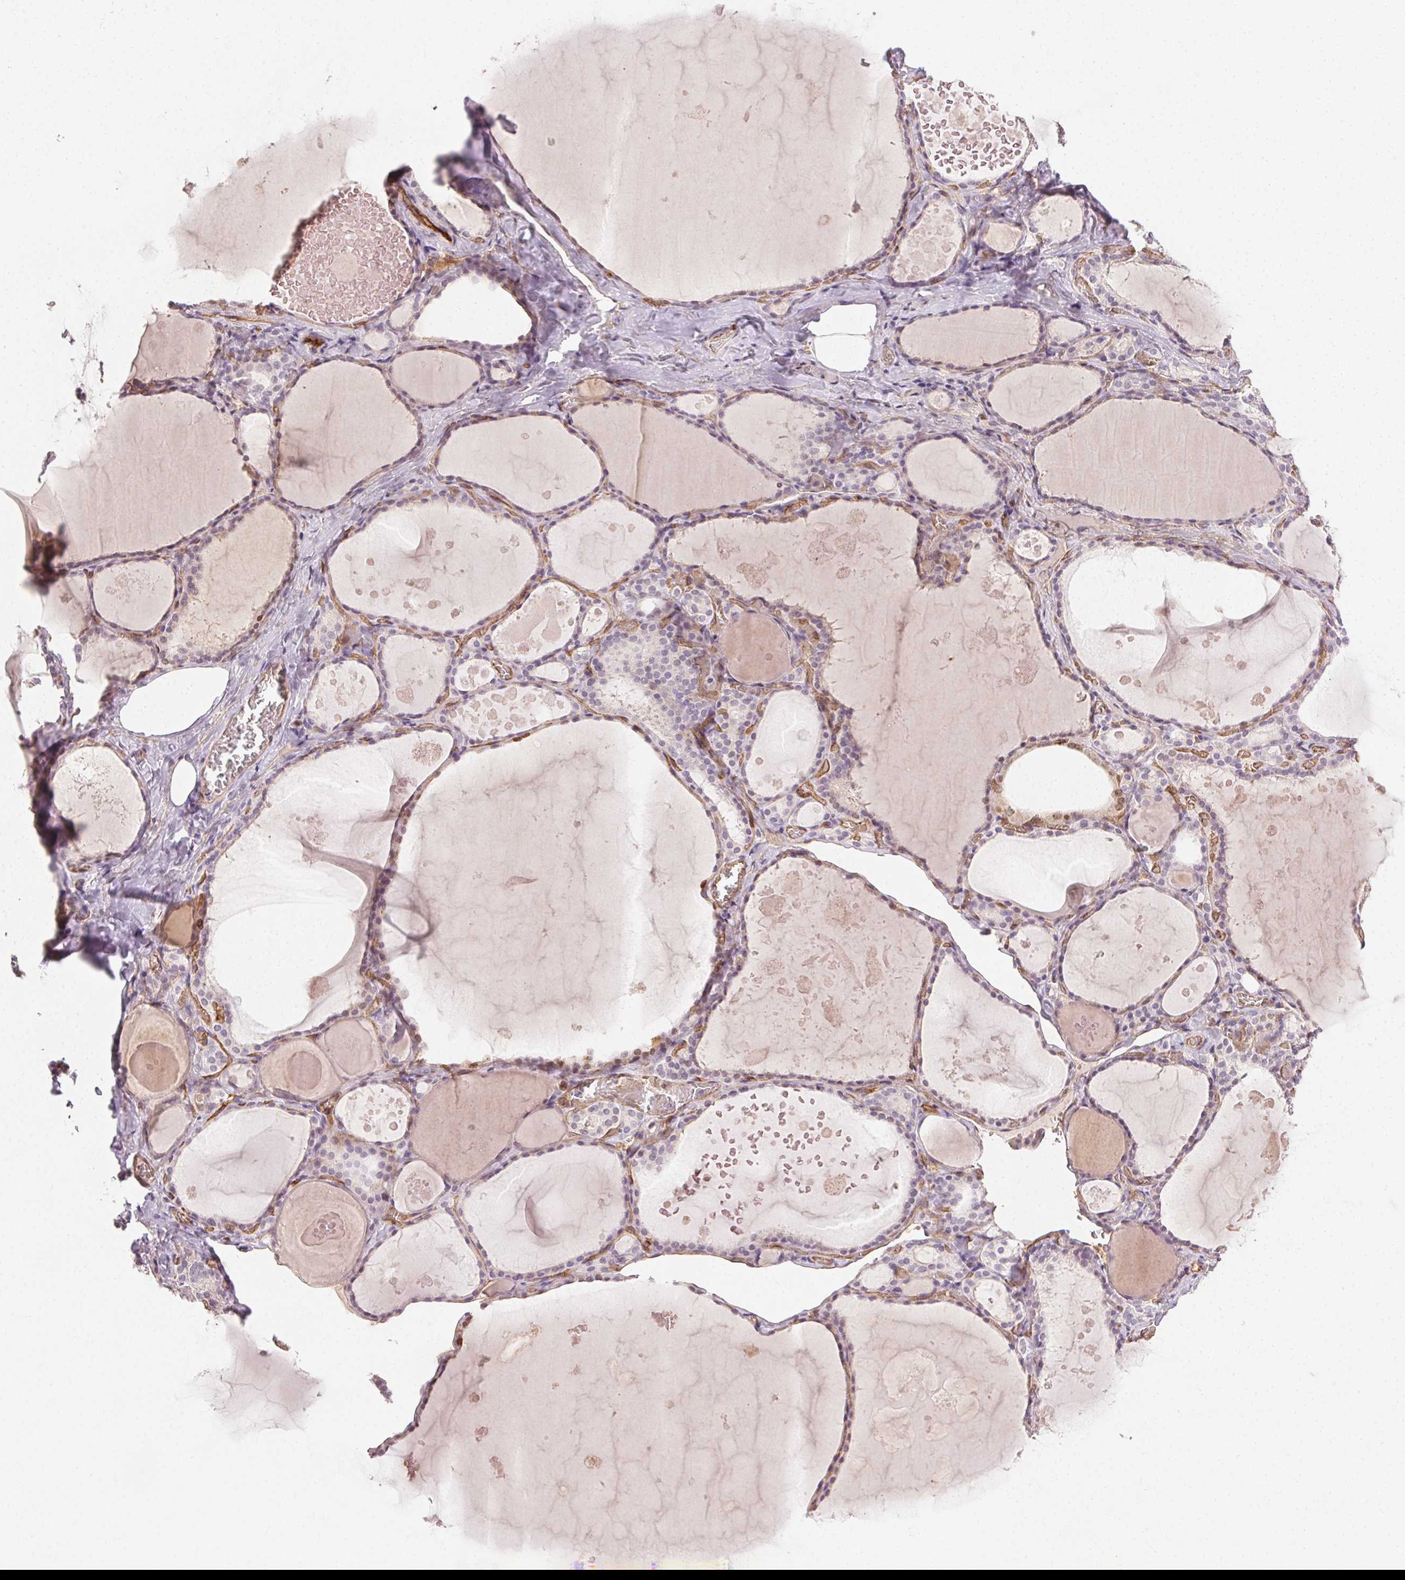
{"staining": {"intensity": "negative", "quantity": "none", "location": "none"}, "tissue": "thyroid gland", "cell_type": "Glandular cells", "image_type": "normal", "snomed": [{"axis": "morphology", "description": "Normal tissue, NOS"}, {"axis": "topography", "description": "Thyroid gland"}], "caption": "Thyroid gland was stained to show a protein in brown. There is no significant staining in glandular cells. Nuclei are stained in blue.", "gene": "PODXL", "patient": {"sex": "male", "age": 56}}